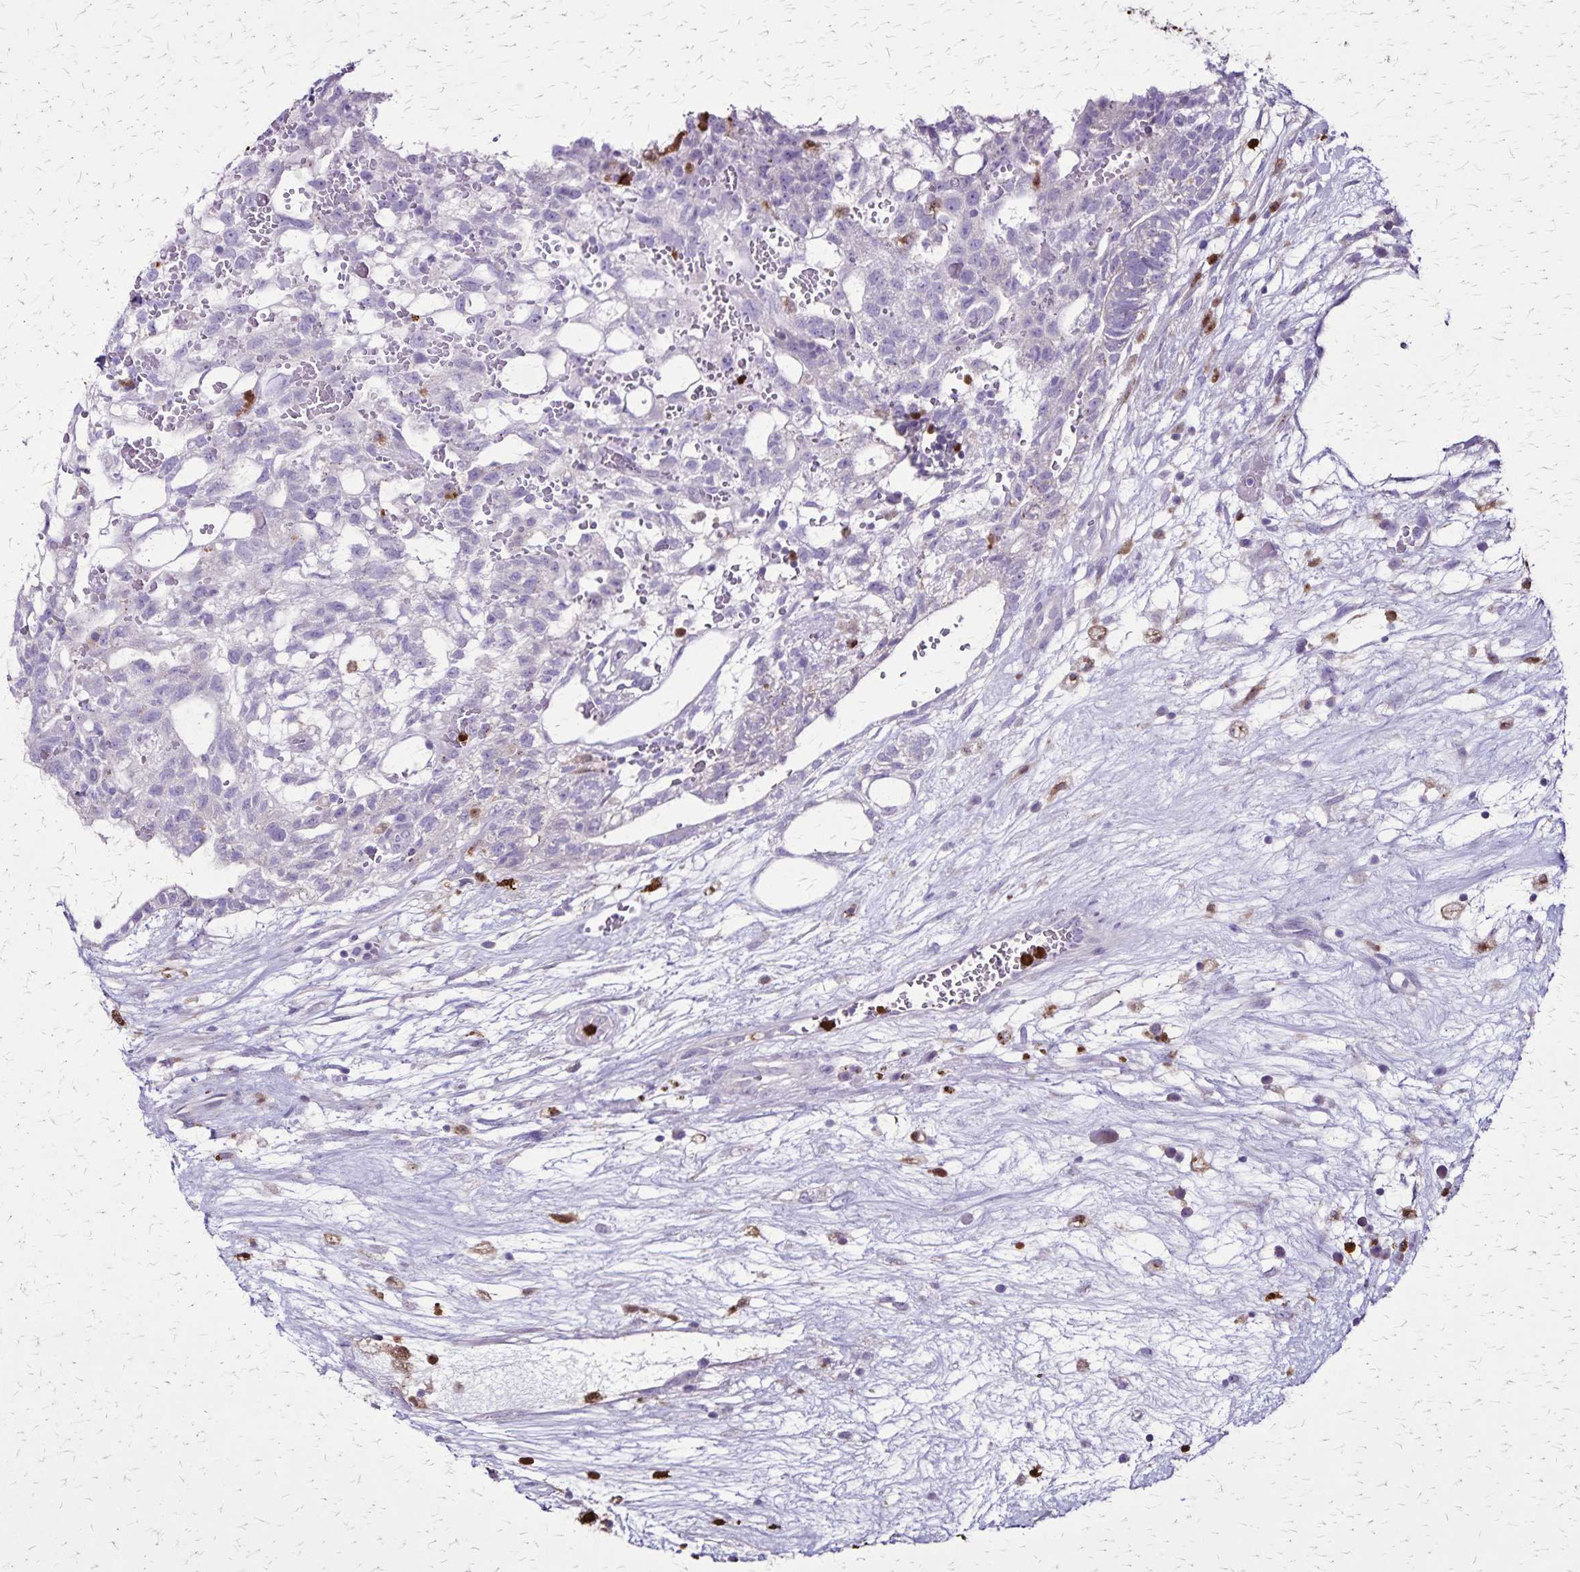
{"staining": {"intensity": "negative", "quantity": "none", "location": "none"}, "tissue": "testis cancer", "cell_type": "Tumor cells", "image_type": "cancer", "snomed": [{"axis": "morphology", "description": "Normal tissue, NOS"}, {"axis": "morphology", "description": "Carcinoma, Embryonal, NOS"}, {"axis": "topography", "description": "Testis"}], "caption": "Immunohistochemical staining of human testis embryonal carcinoma demonstrates no significant expression in tumor cells. (Immunohistochemistry, brightfield microscopy, high magnification).", "gene": "ULBP3", "patient": {"sex": "male", "age": 32}}